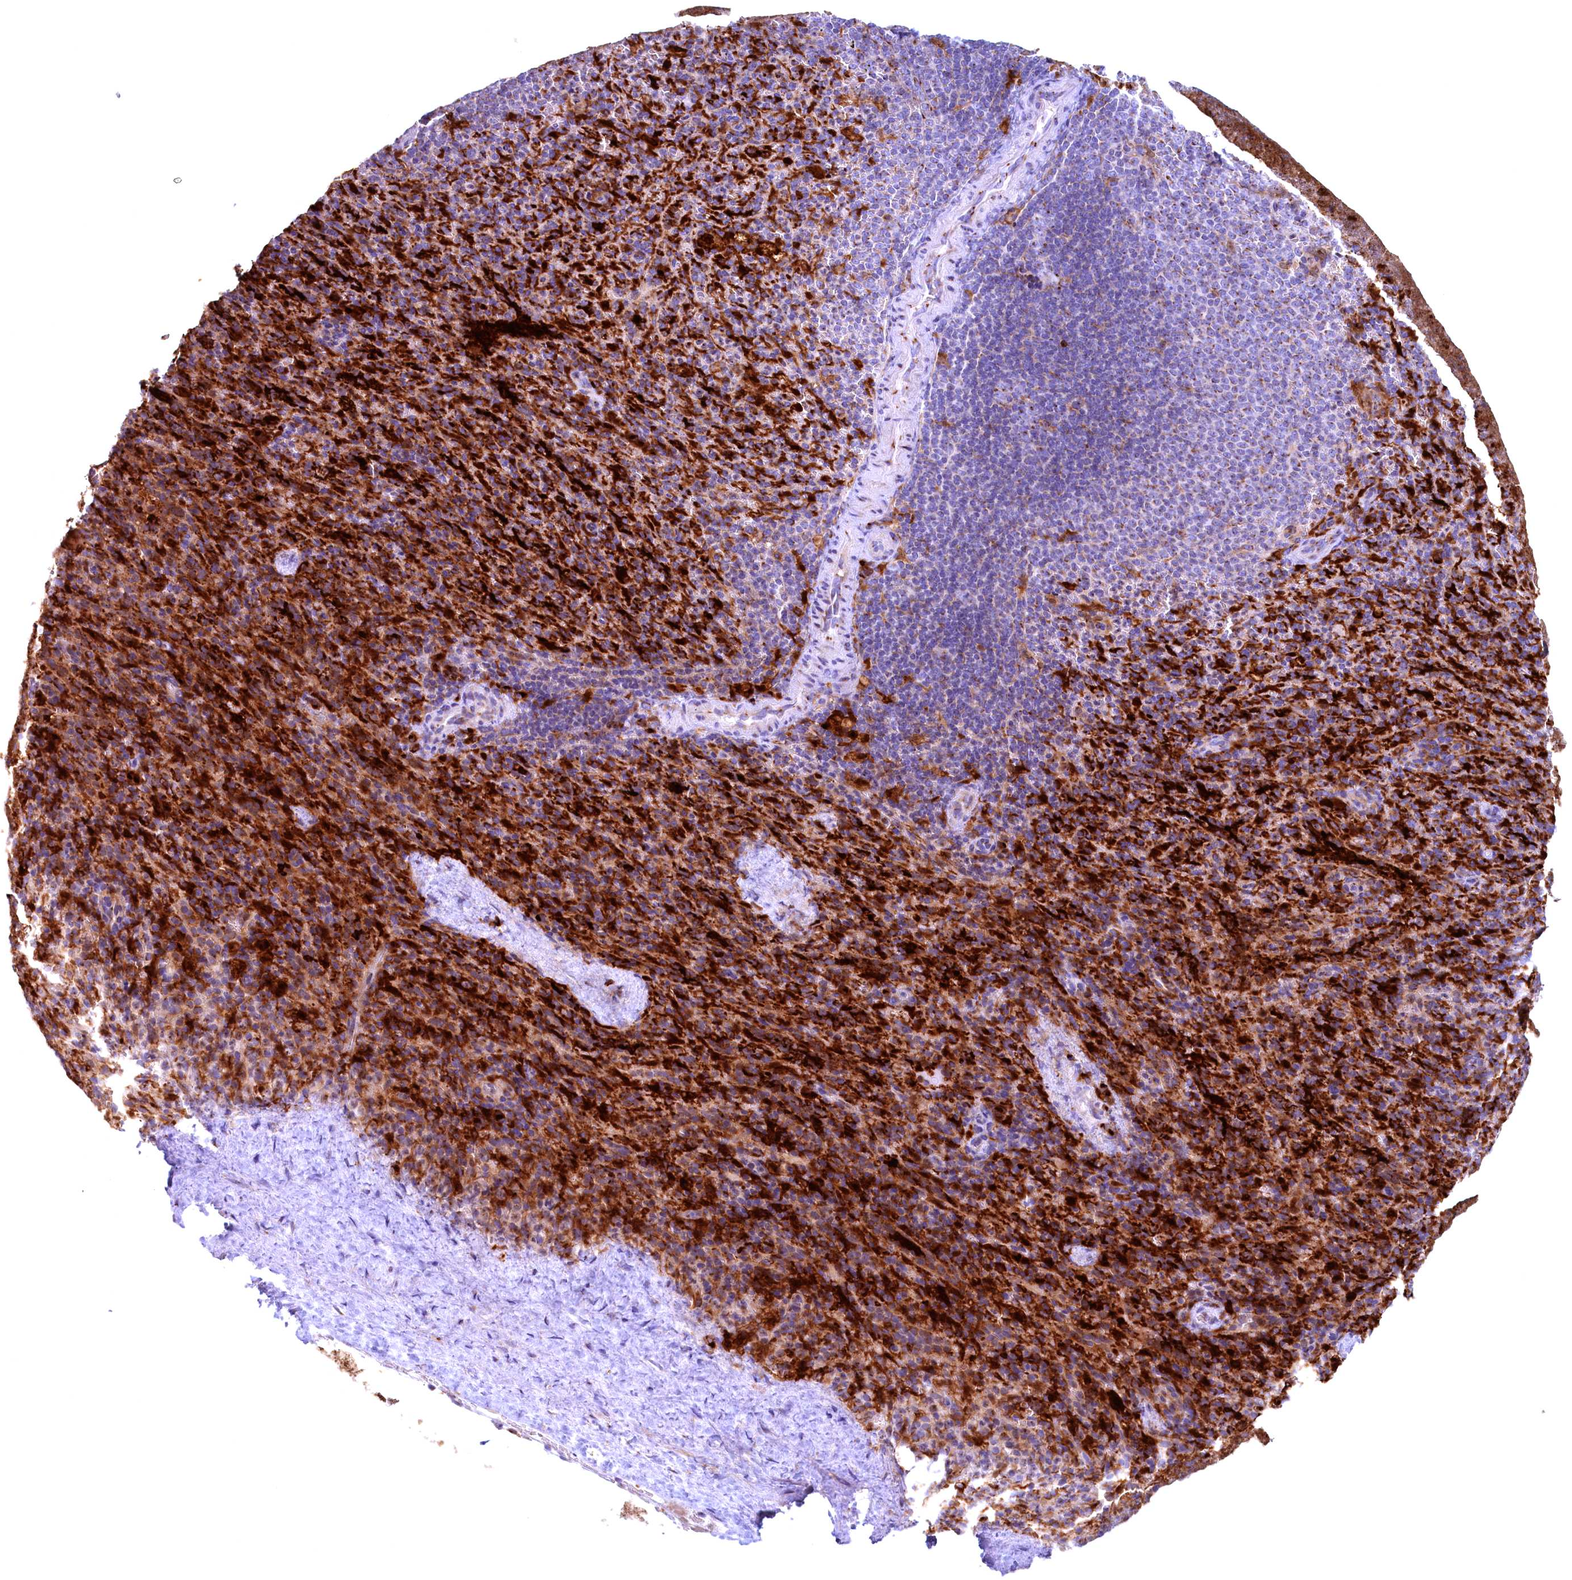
{"staining": {"intensity": "strong", "quantity": "25%-75%", "location": "cytoplasmic/membranous"}, "tissue": "spleen", "cell_type": "Cells in red pulp", "image_type": "normal", "snomed": [{"axis": "morphology", "description": "Normal tissue, NOS"}, {"axis": "topography", "description": "Spleen"}], "caption": "The histopathology image displays a brown stain indicating the presence of a protein in the cytoplasmic/membranous of cells in red pulp in spleen. The protein of interest is stained brown, and the nuclei are stained in blue (DAB IHC with brightfield microscopy, high magnification).", "gene": "BLVRB", "patient": {"sex": "female", "age": 21}}